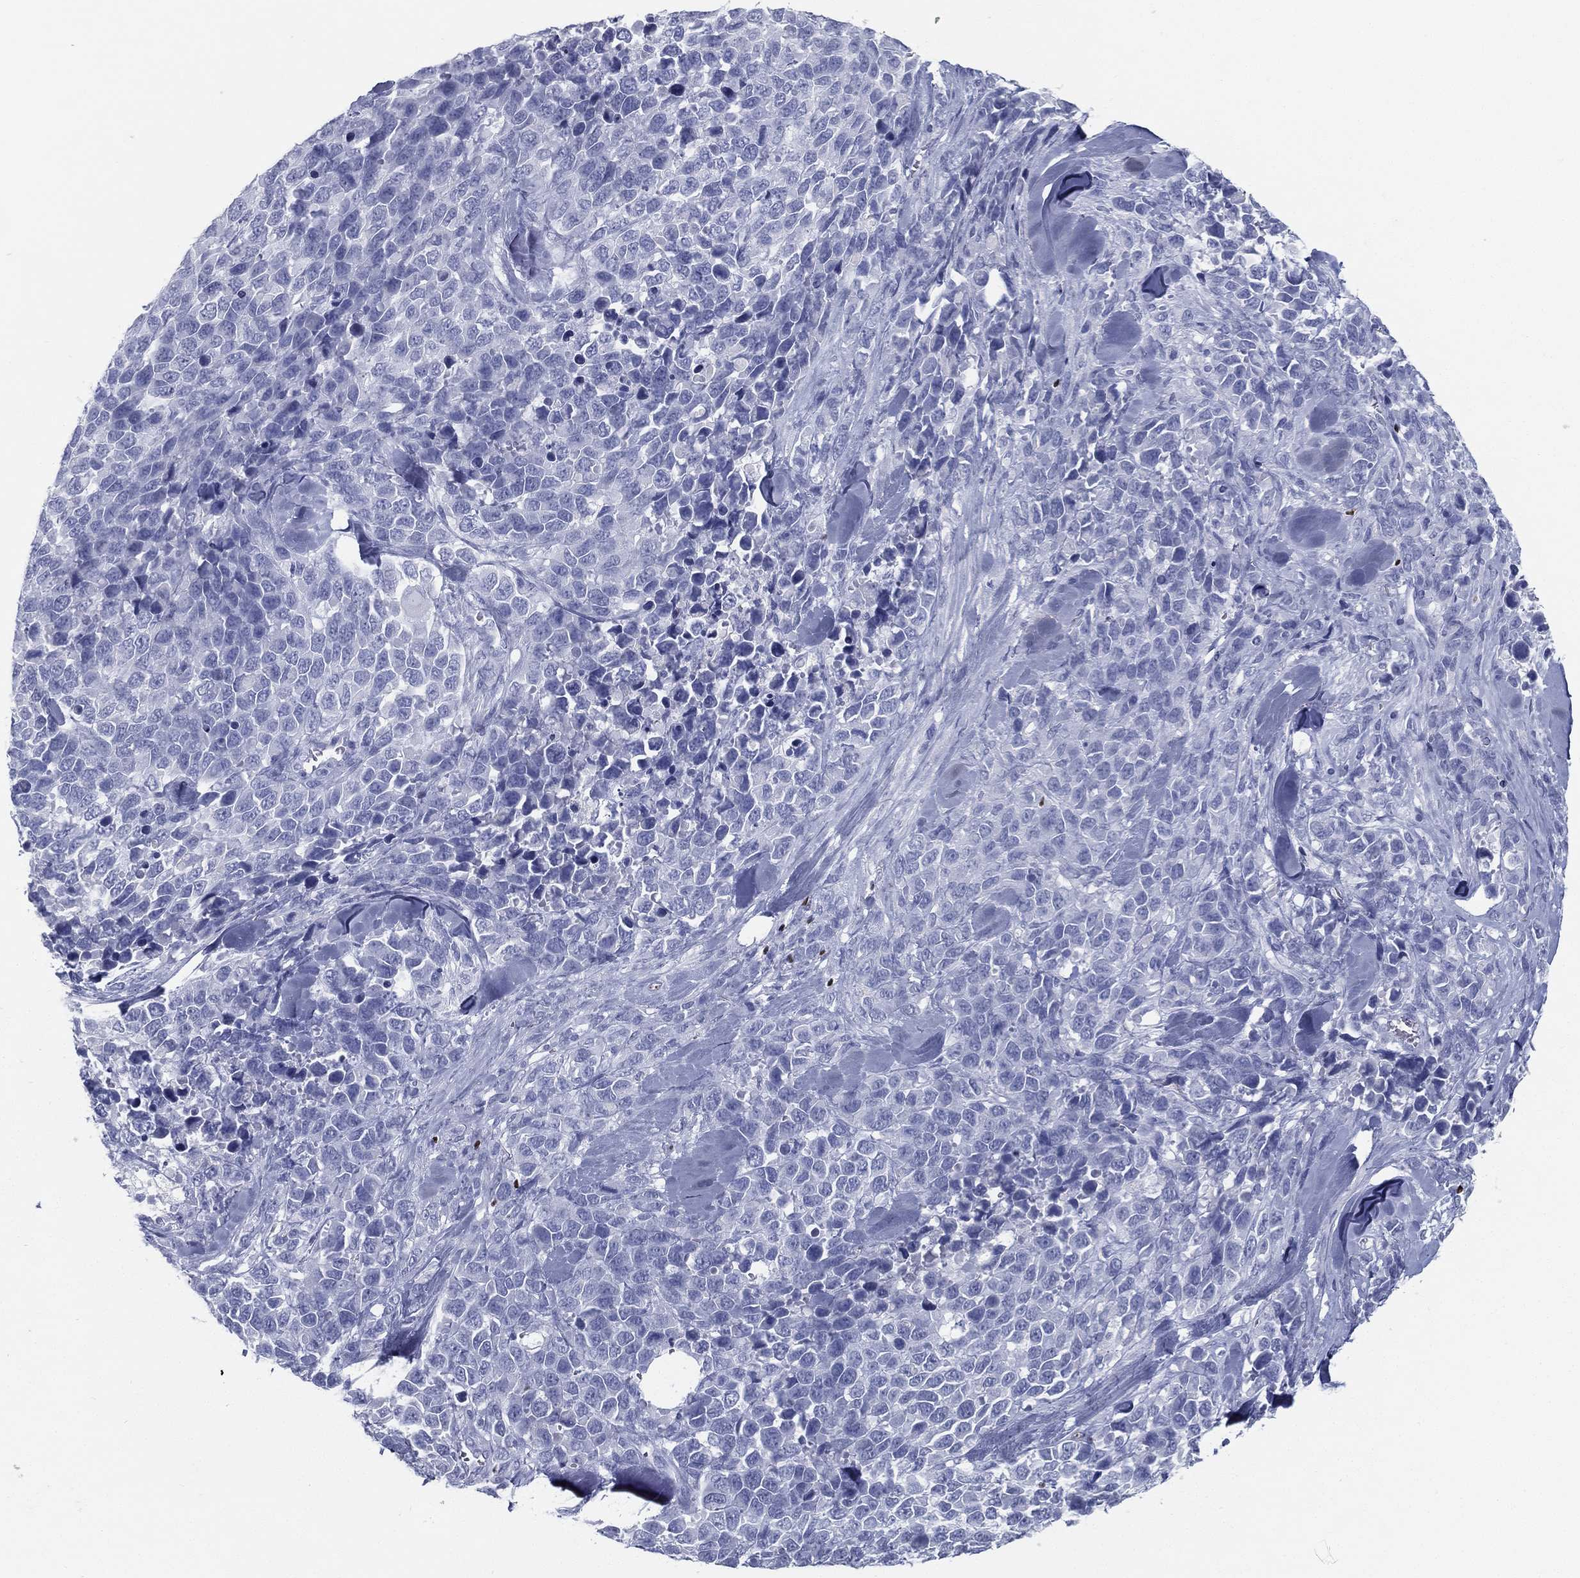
{"staining": {"intensity": "negative", "quantity": "none", "location": "none"}, "tissue": "melanoma", "cell_type": "Tumor cells", "image_type": "cancer", "snomed": [{"axis": "morphology", "description": "Malignant melanoma, Metastatic site"}, {"axis": "topography", "description": "Skin"}], "caption": "Protein analysis of melanoma shows no significant expression in tumor cells. (Immunohistochemistry (ihc), brightfield microscopy, high magnification).", "gene": "PYHIN1", "patient": {"sex": "male", "age": 84}}